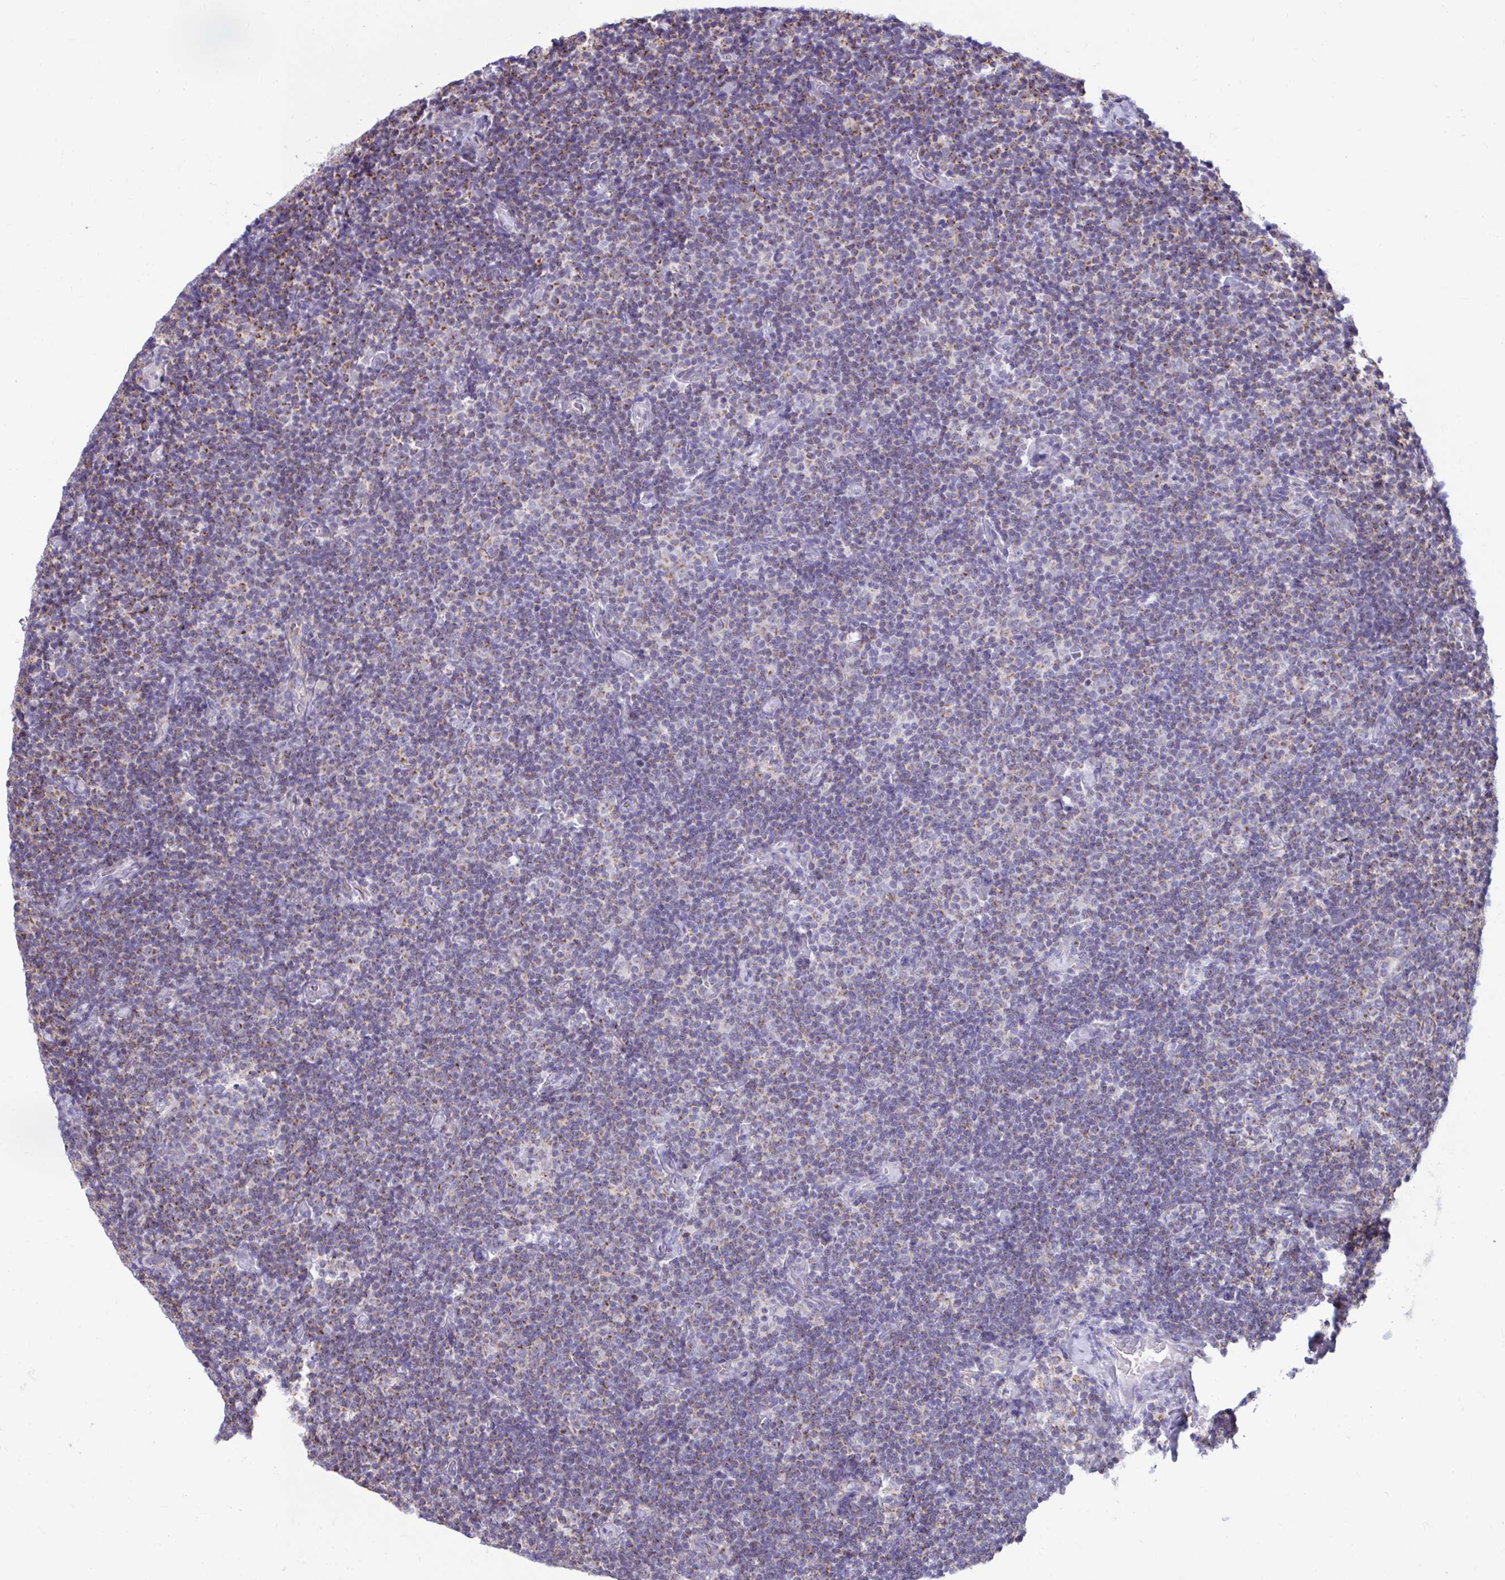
{"staining": {"intensity": "weak", "quantity": "25%-75%", "location": "cytoplasmic/membranous"}, "tissue": "lymphoma", "cell_type": "Tumor cells", "image_type": "cancer", "snomed": [{"axis": "morphology", "description": "Malignant lymphoma, non-Hodgkin's type, Low grade"}, {"axis": "topography", "description": "Lymph node"}], "caption": "A micrograph of lymphoma stained for a protein demonstrates weak cytoplasmic/membranous brown staining in tumor cells. The staining was performed using DAB, with brown indicating positive protein expression. Nuclei are stained blue with hematoxylin.", "gene": "LINGO4", "patient": {"sex": "male", "age": 81}}